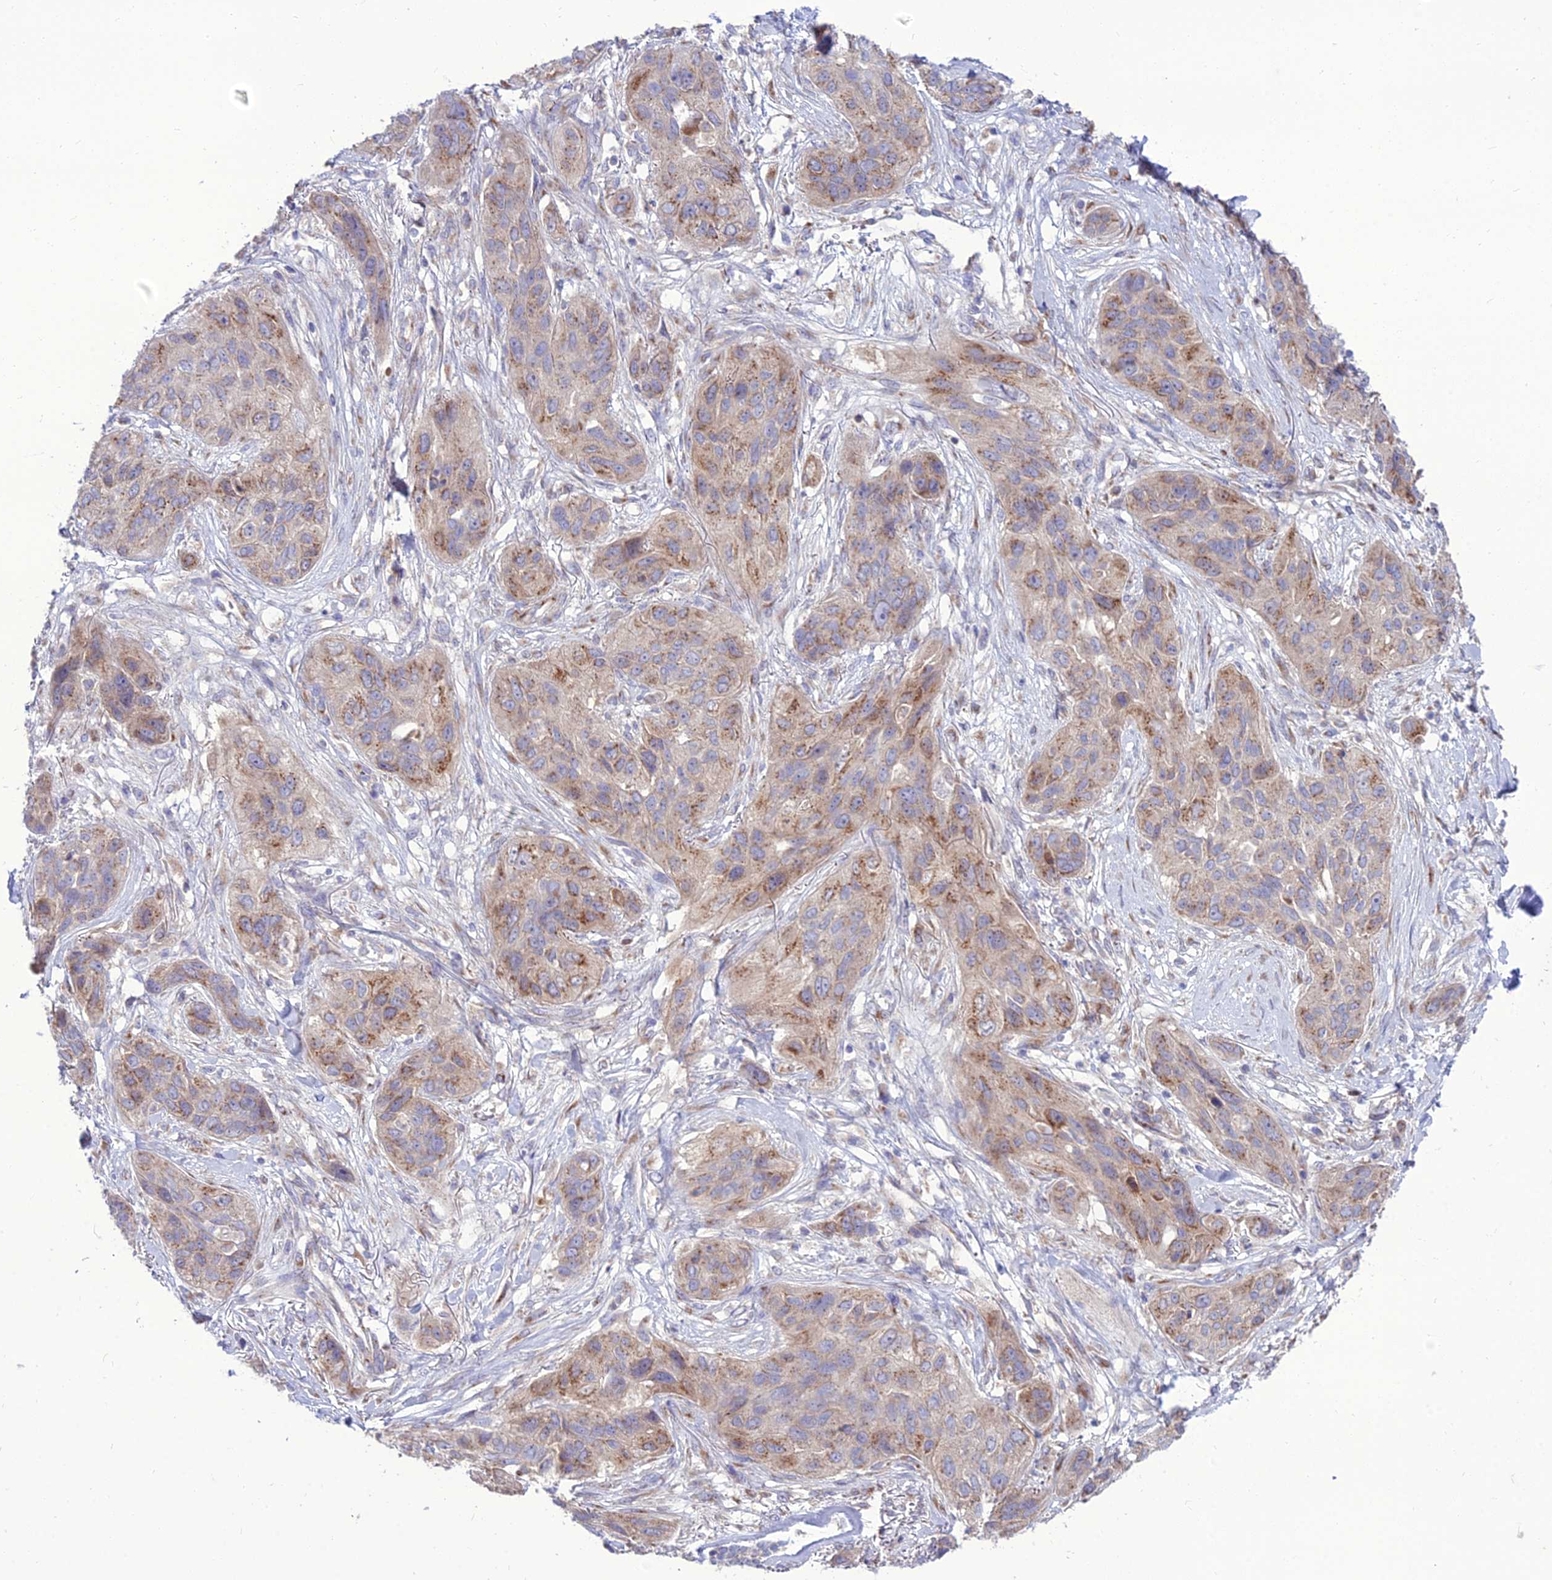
{"staining": {"intensity": "moderate", "quantity": "25%-75%", "location": "cytoplasmic/membranous"}, "tissue": "lung cancer", "cell_type": "Tumor cells", "image_type": "cancer", "snomed": [{"axis": "morphology", "description": "Squamous cell carcinoma, NOS"}, {"axis": "topography", "description": "Lung"}], "caption": "Immunohistochemistry (IHC) of human squamous cell carcinoma (lung) demonstrates medium levels of moderate cytoplasmic/membranous staining in approximately 25%-75% of tumor cells. The protein of interest is stained brown, and the nuclei are stained in blue (DAB IHC with brightfield microscopy, high magnification).", "gene": "SPRYD7", "patient": {"sex": "female", "age": 70}}